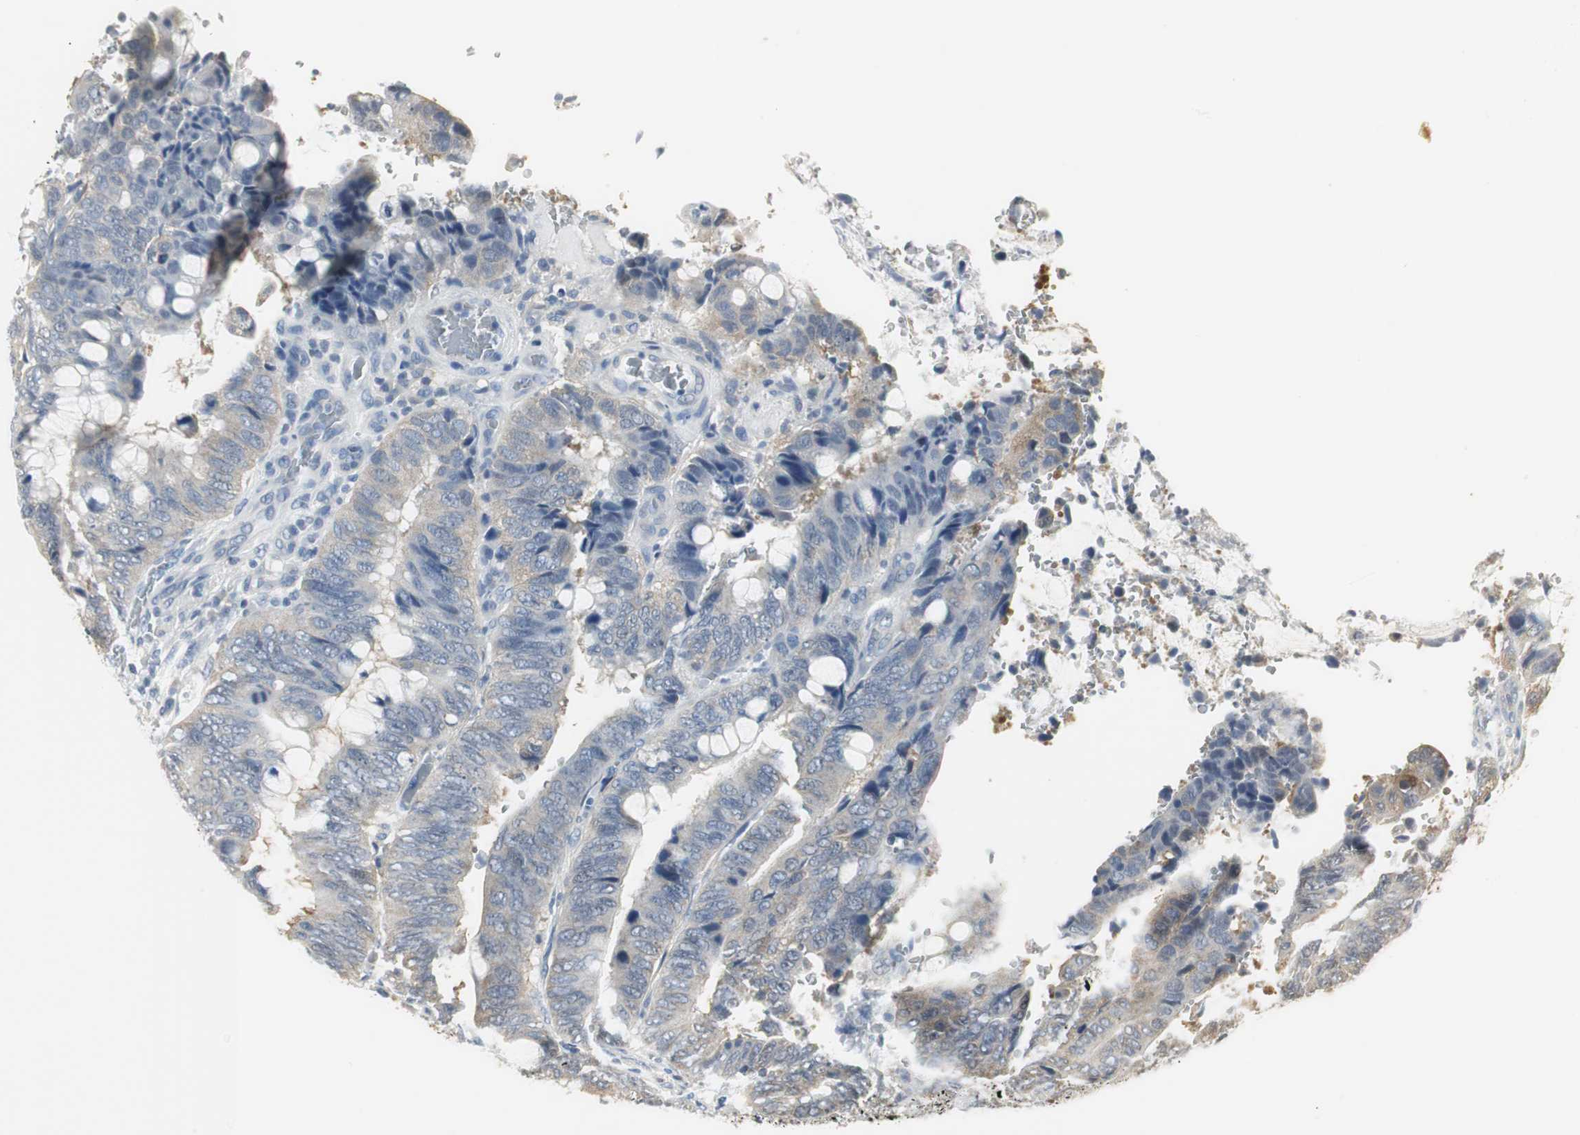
{"staining": {"intensity": "weak", "quantity": "25%-75%", "location": "cytoplasmic/membranous"}, "tissue": "colorectal cancer", "cell_type": "Tumor cells", "image_type": "cancer", "snomed": [{"axis": "morphology", "description": "Normal tissue, NOS"}, {"axis": "morphology", "description": "Adenocarcinoma, NOS"}, {"axis": "topography", "description": "Rectum"}, {"axis": "topography", "description": "Peripheral nerve tissue"}], "caption": "Adenocarcinoma (colorectal) tissue shows weak cytoplasmic/membranous staining in approximately 25%-75% of tumor cells", "gene": "CCT5", "patient": {"sex": "male", "age": 92}}